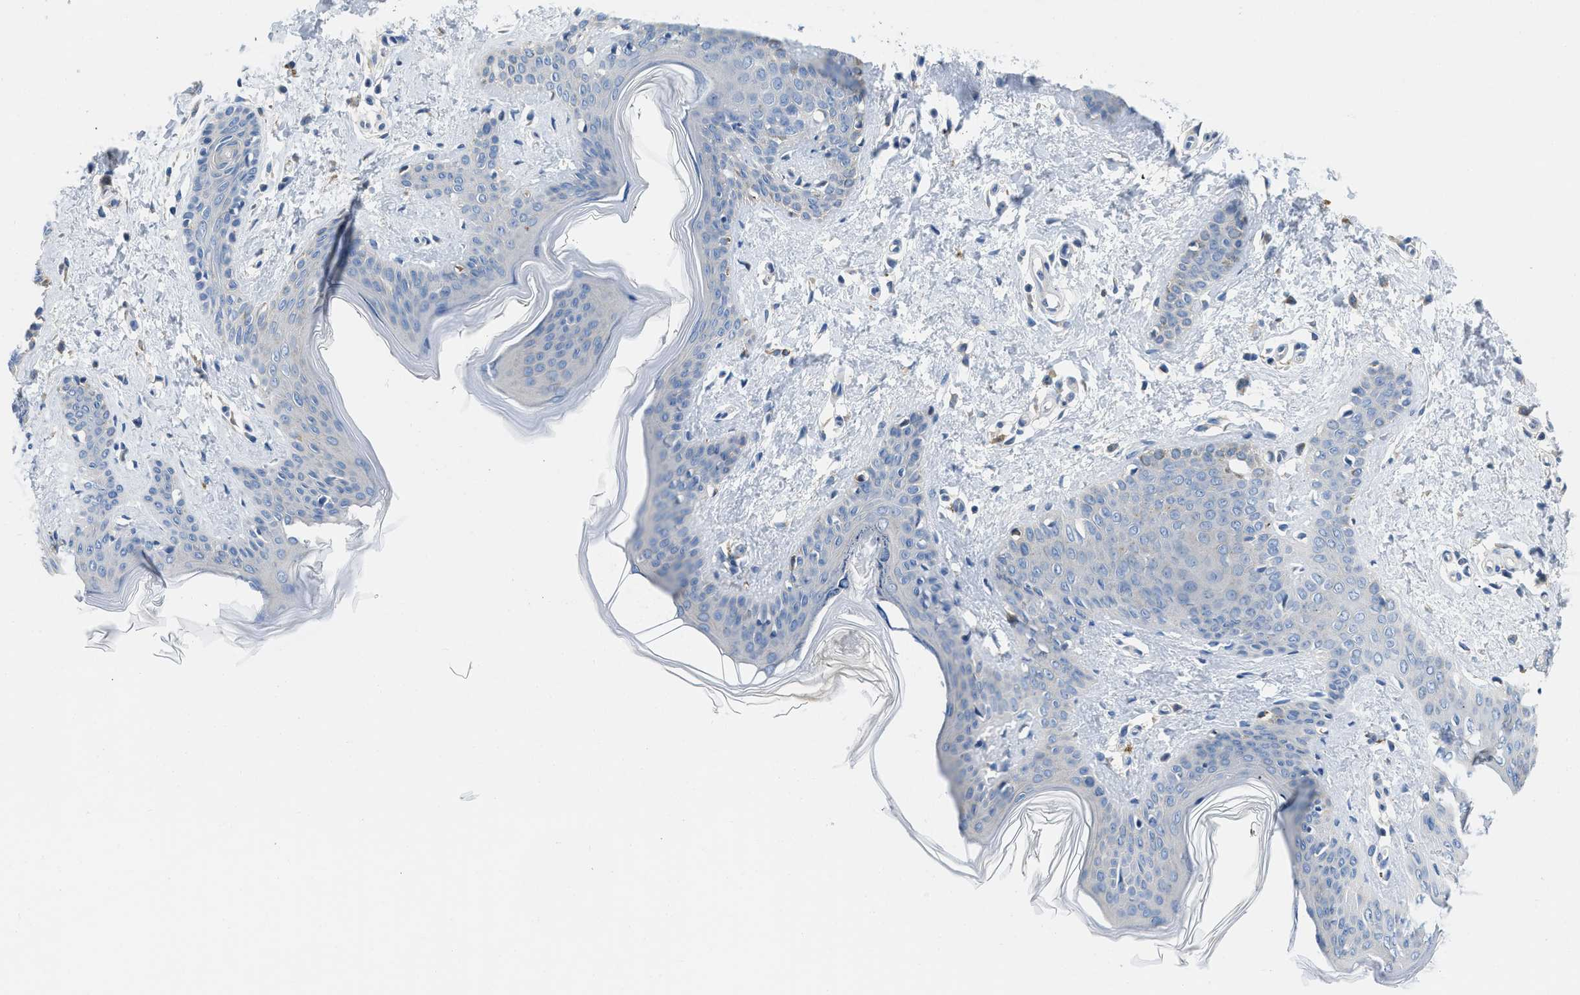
{"staining": {"intensity": "negative", "quantity": "none", "location": "none"}, "tissue": "skin", "cell_type": "Fibroblasts", "image_type": "normal", "snomed": [{"axis": "morphology", "description": "Normal tissue, NOS"}, {"axis": "topography", "description": "Skin"}], "caption": "High power microscopy micrograph of an IHC image of normal skin, revealing no significant staining in fibroblasts. (Stains: DAB IHC with hematoxylin counter stain, Microscopy: brightfield microscopy at high magnification).", "gene": "BNC2", "patient": {"sex": "female", "age": 17}}